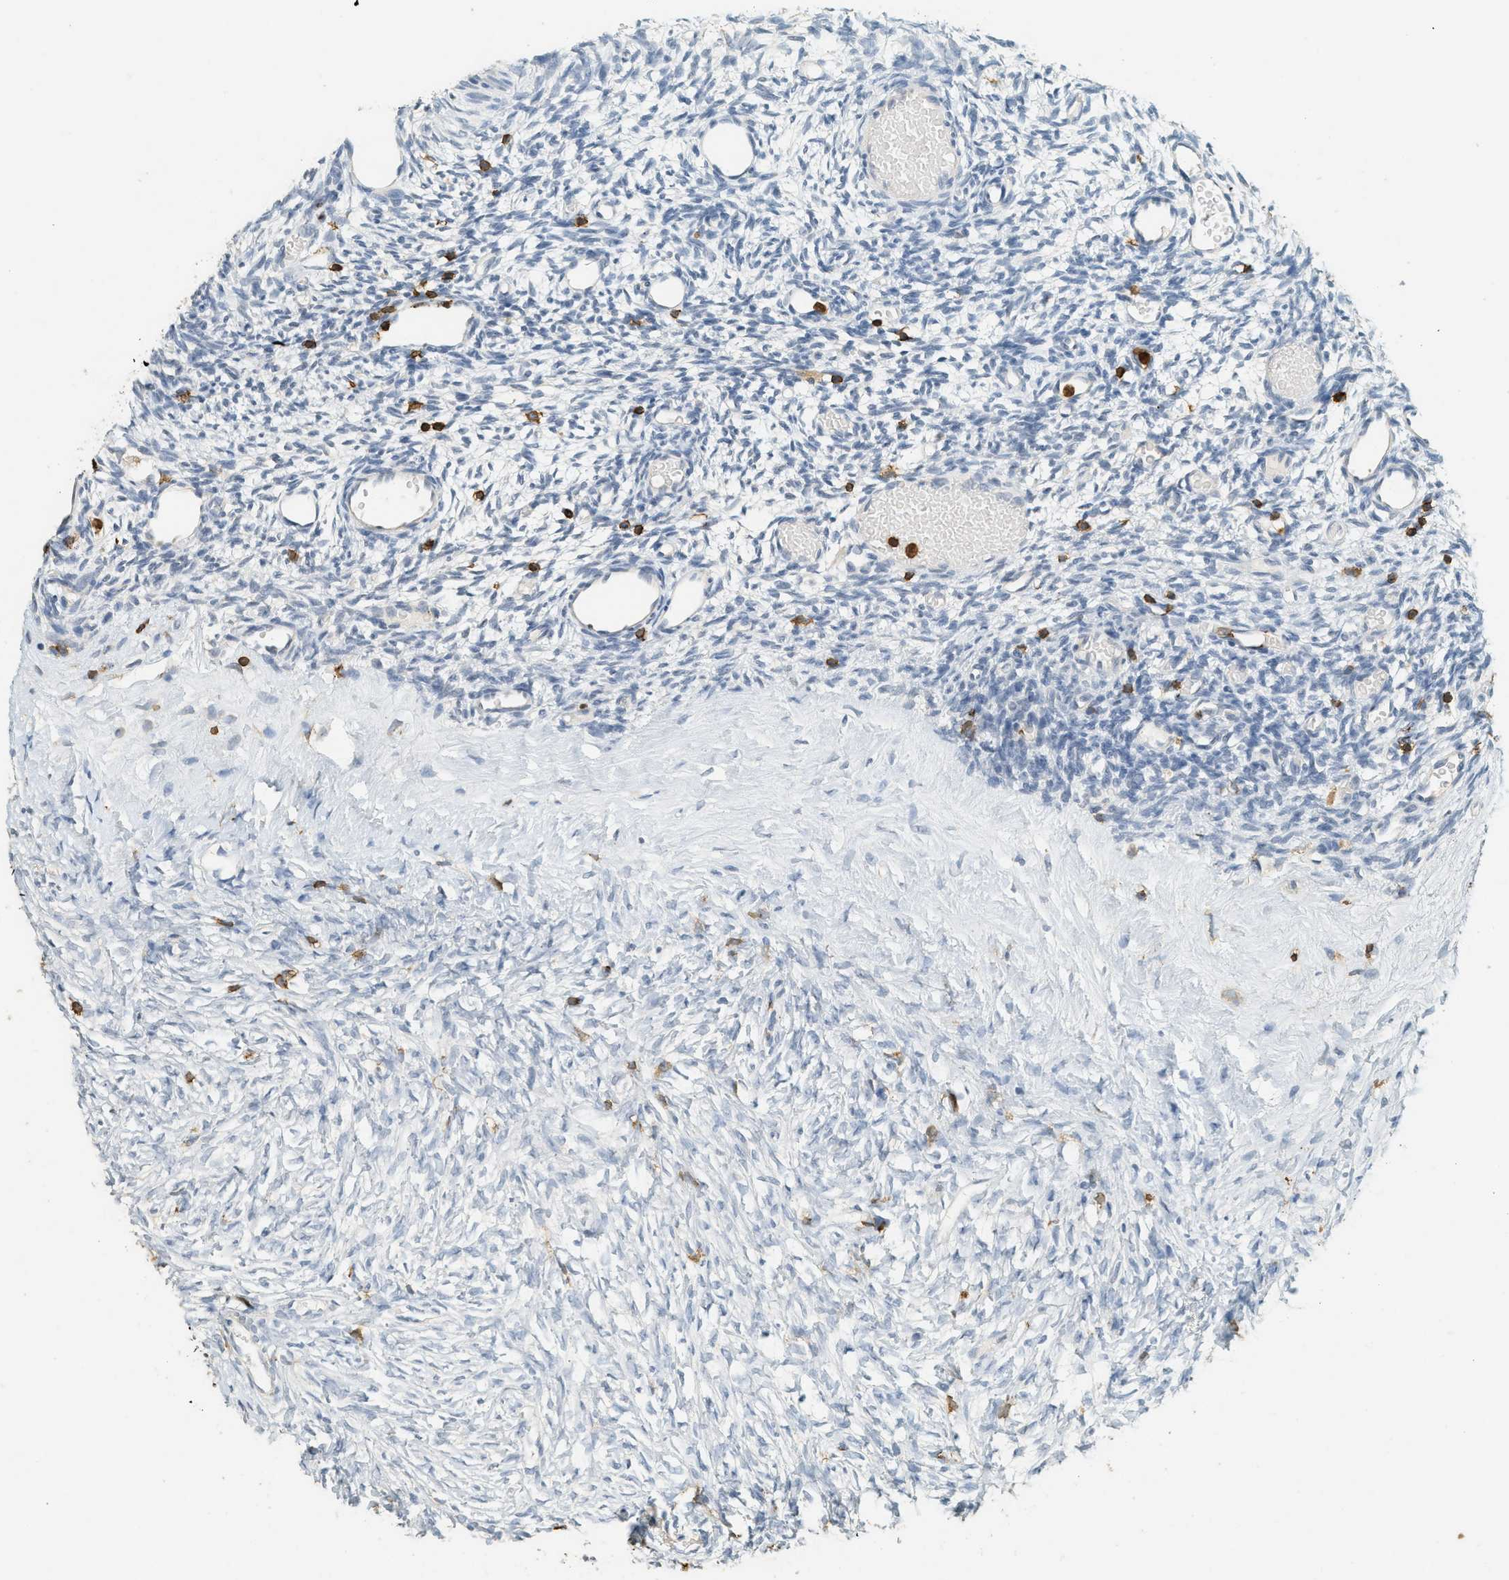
{"staining": {"intensity": "negative", "quantity": "none", "location": "none"}, "tissue": "ovary", "cell_type": "Ovarian stroma cells", "image_type": "normal", "snomed": [{"axis": "morphology", "description": "Normal tissue, NOS"}, {"axis": "topography", "description": "Ovary"}], "caption": "Ovary was stained to show a protein in brown. There is no significant staining in ovarian stroma cells. The staining was performed using DAB to visualize the protein expression in brown, while the nuclei were stained in blue with hematoxylin (Magnification: 20x).", "gene": "LSP1", "patient": {"sex": "female", "age": 35}}